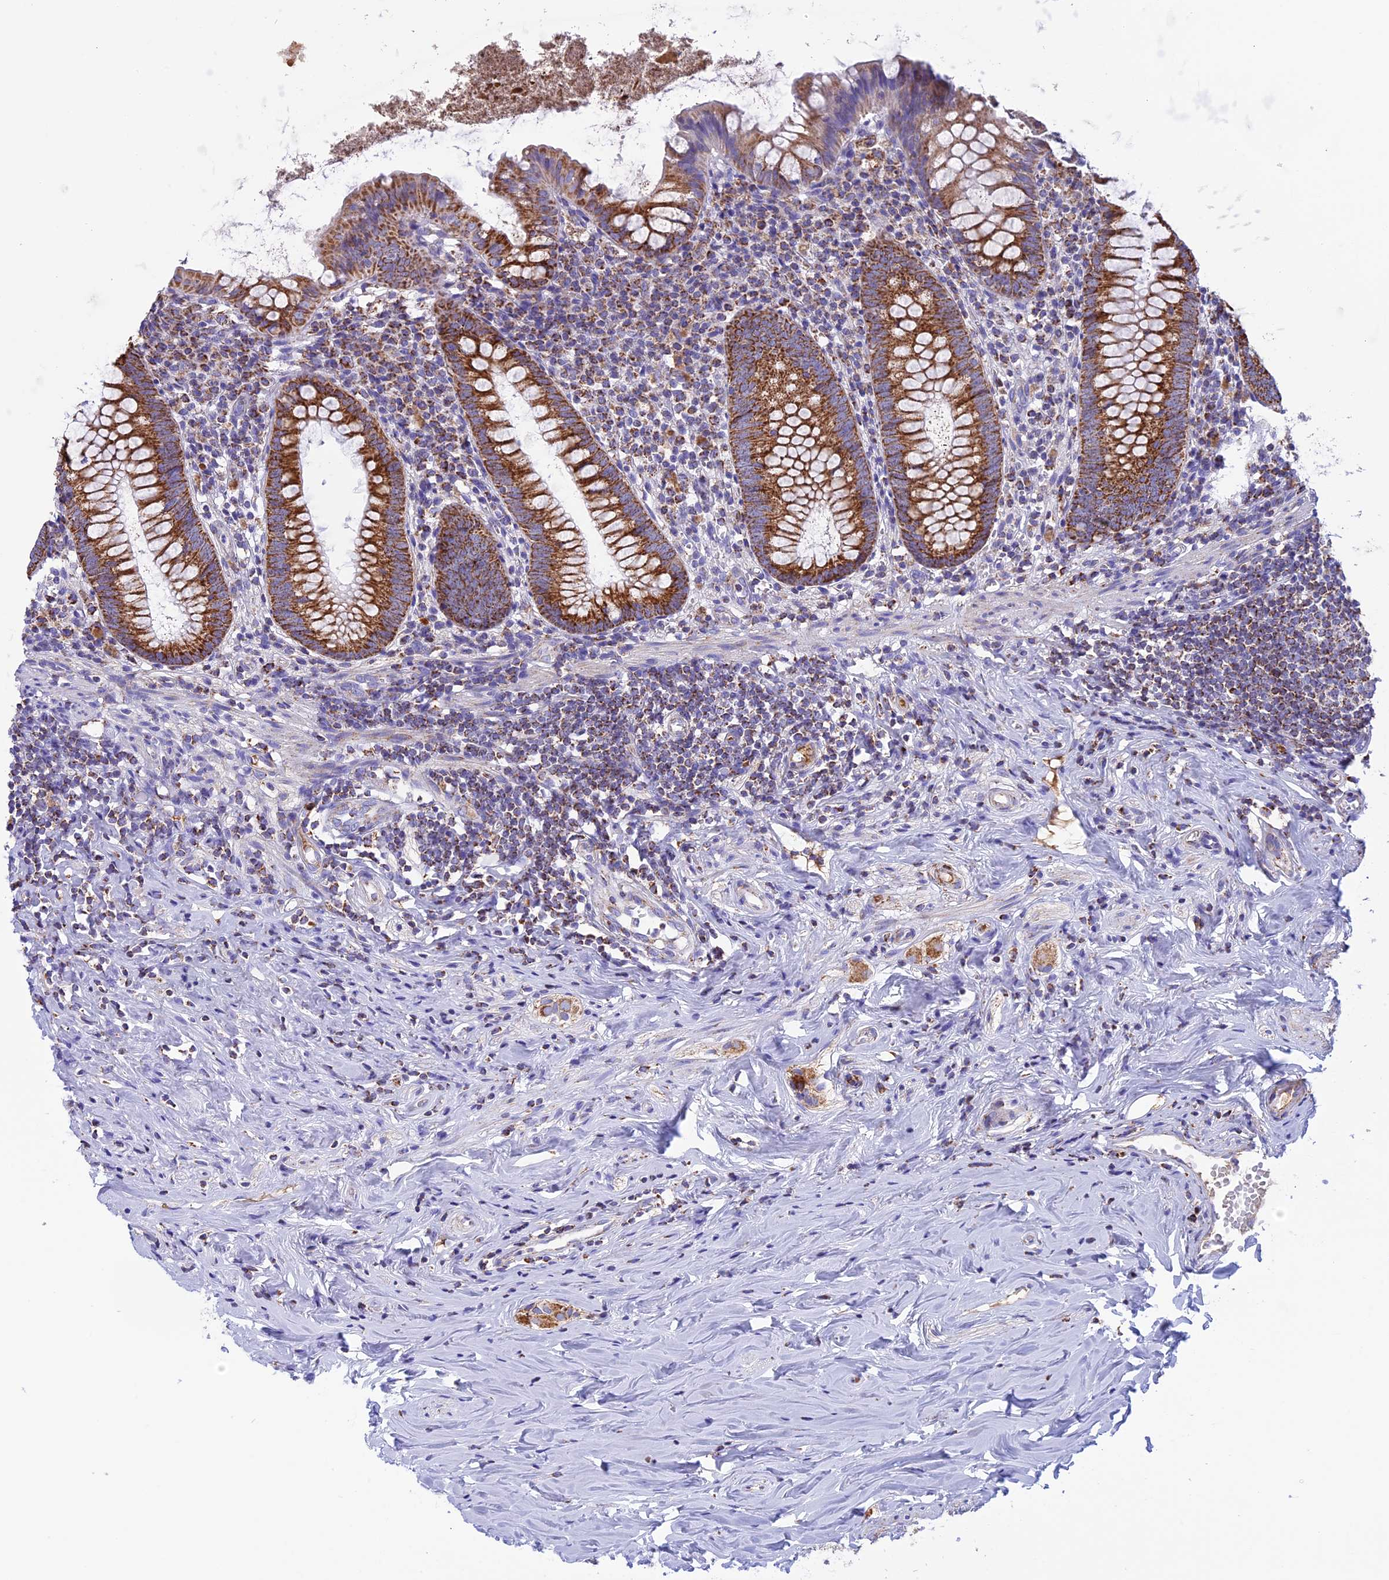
{"staining": {"intensity": "strong", "quantity": ">75%", "location": "cytoplasmic/membranous"}, "tissue": "appendix", "cell_type": "Glandular cells", "image_type": "normal", "snomed": [{"axis": "morphology", "description": "Normal tissue, NOS"}, {"axis": "topography", "description": "Appendix"}], "caption": "A micrograph showing strong cytoplasmic/membranous expression in approximately >75% of glandular cells in benign appendix, as visualized by brown immunohistochemical staining.", "gene": "KCNG1", "patient": {"sex": "female", "age": 51}}